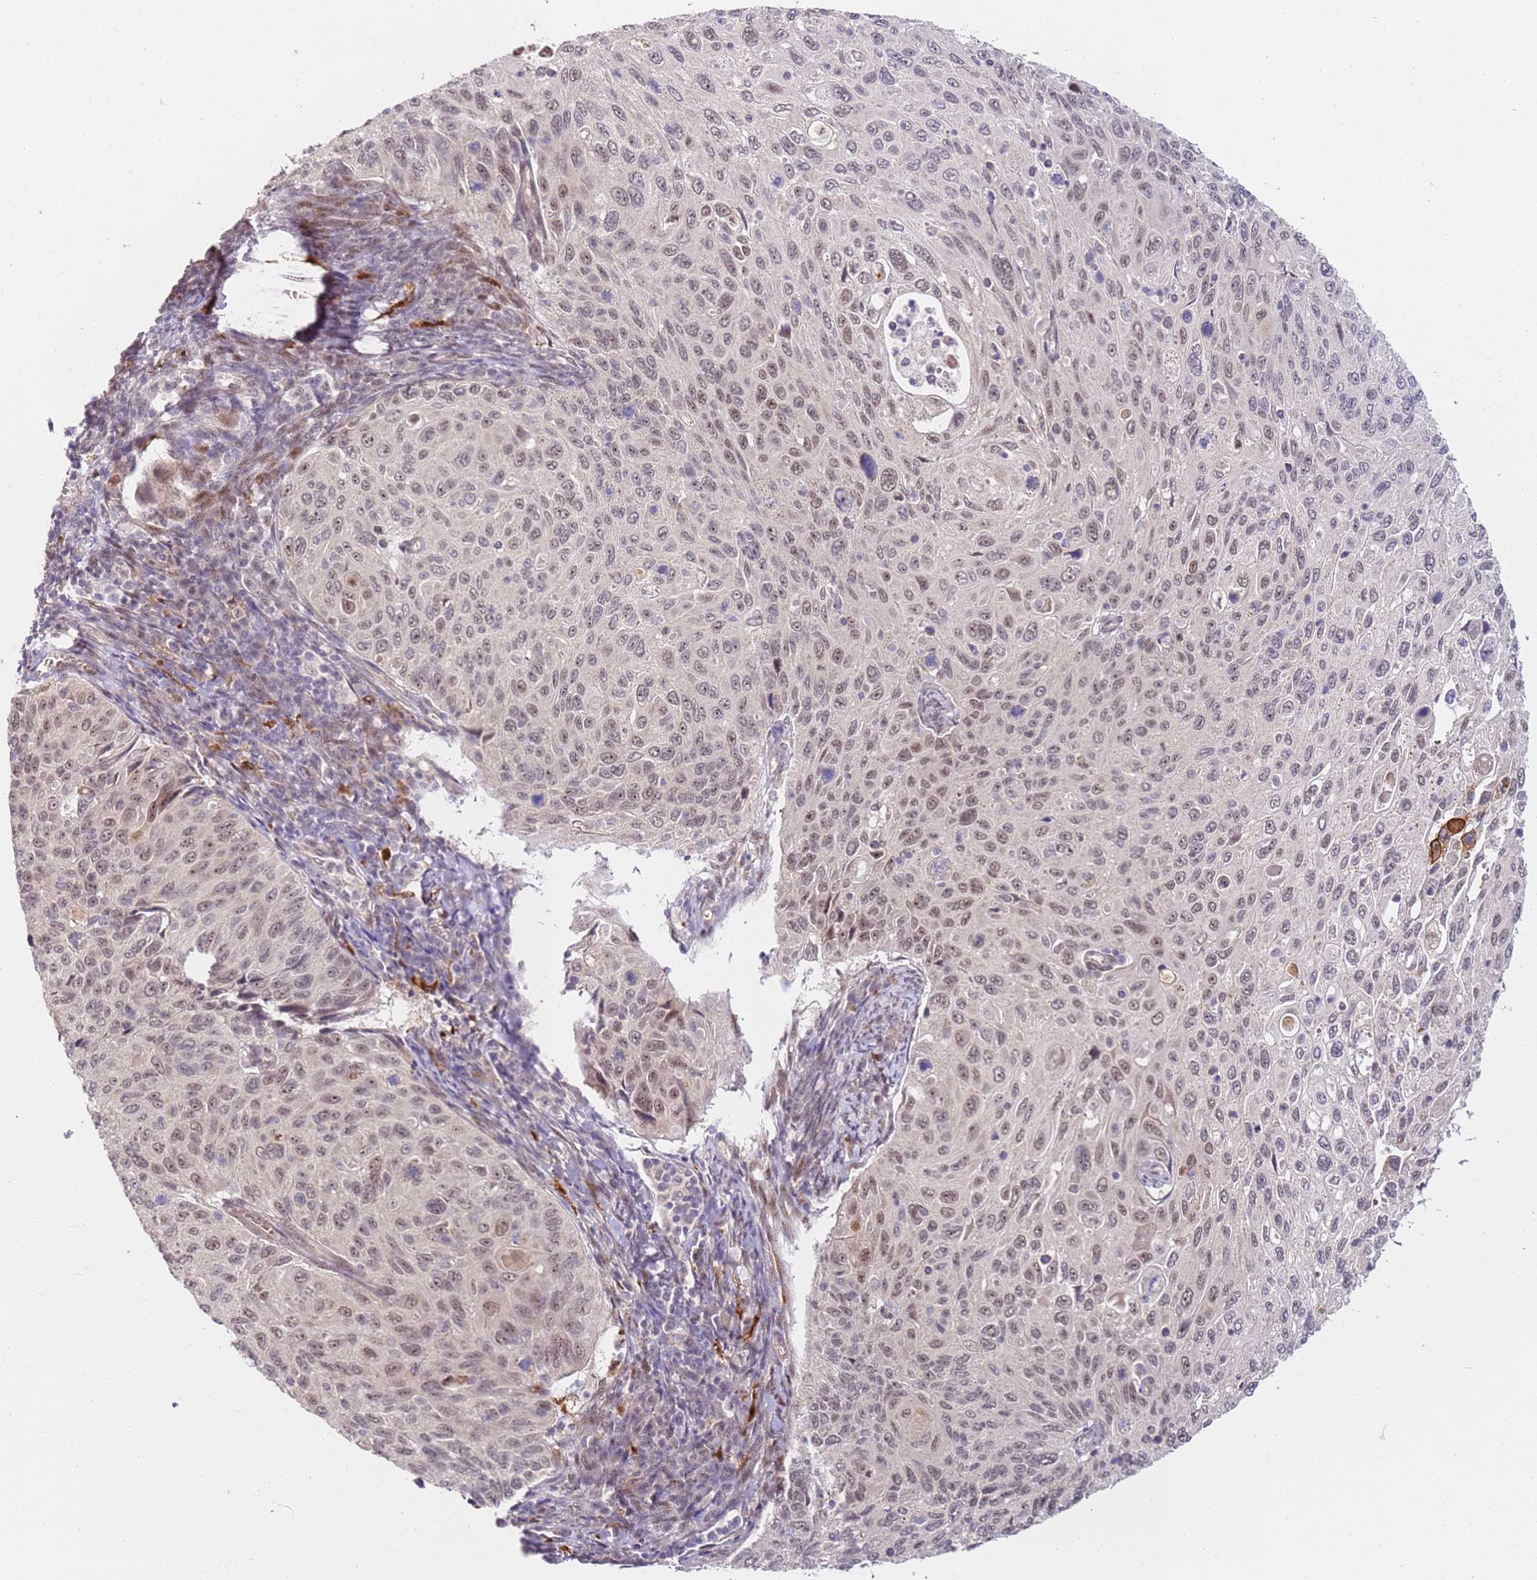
{"staining": {"intensity": "moderate", "quantity": "25%-75%", "location": "nuclear"}, "tissue": "cervical cancer", "cell_type": "Tumor cells", "image_type": "cancer", "snomed": [{"axis": "morphology", "description": "Squamous cell carcinoma, NOS"}, {"axis": "topography", "description": "Cervix"}], "caption": "High-magnification brightfield microscopy of cervical squamous cell carcinoma stained with DAB (3,3'-diaminobenzidine) (brown) and counterstained with hematoxylin (blue). tumor cells exhibit moderate nuclear expression is appreciated in about25%-75% of cells. The staining was performed using DAB, with brown indicating positive protein expression. Nuclei are stained blue with hematoxylin.", "gene": "LGALSL", "patient": {"sex": "female", "age": 70}}